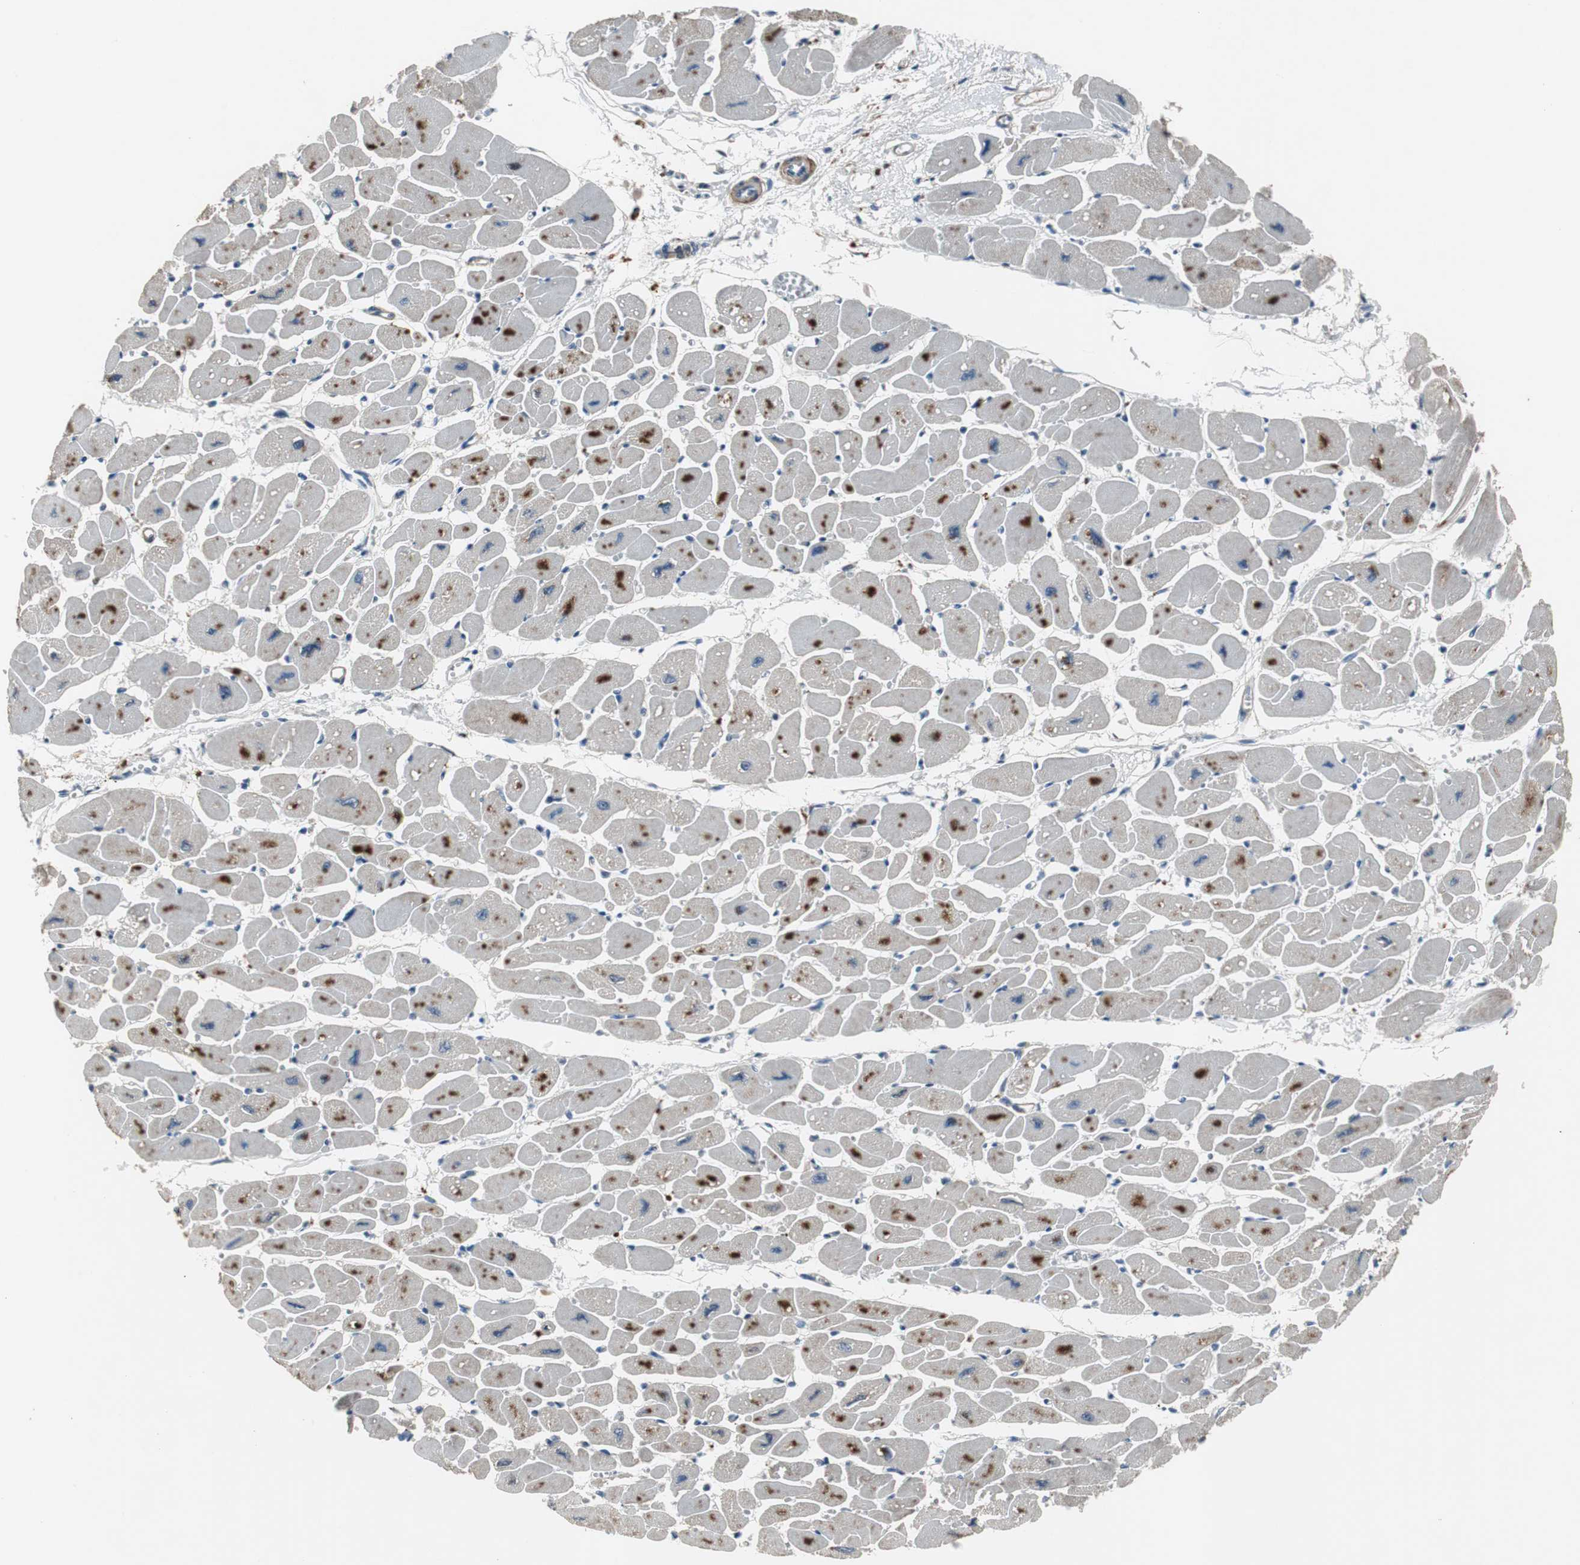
{"staining": {"intensity": "negative", "quantity": "none", "location": "none"}, "tissue": "heart muscle", "cell_type": "Cardiomyocytes", "image_type": "normal", "snomed": [{"axis": "morphology", "description": "Normal tissue, NOS"}, {"axis": "topography", "description": "Heart"}], "caption": "High magnification brightfield microscopy of normal heart muscle stained with DAB (brown) and counterstained with hematoxylin (blue): cardiomyocytes show no significant positivity.", "gene": "PCYT1B", "patient": {"sex": "female", "age": 54}}